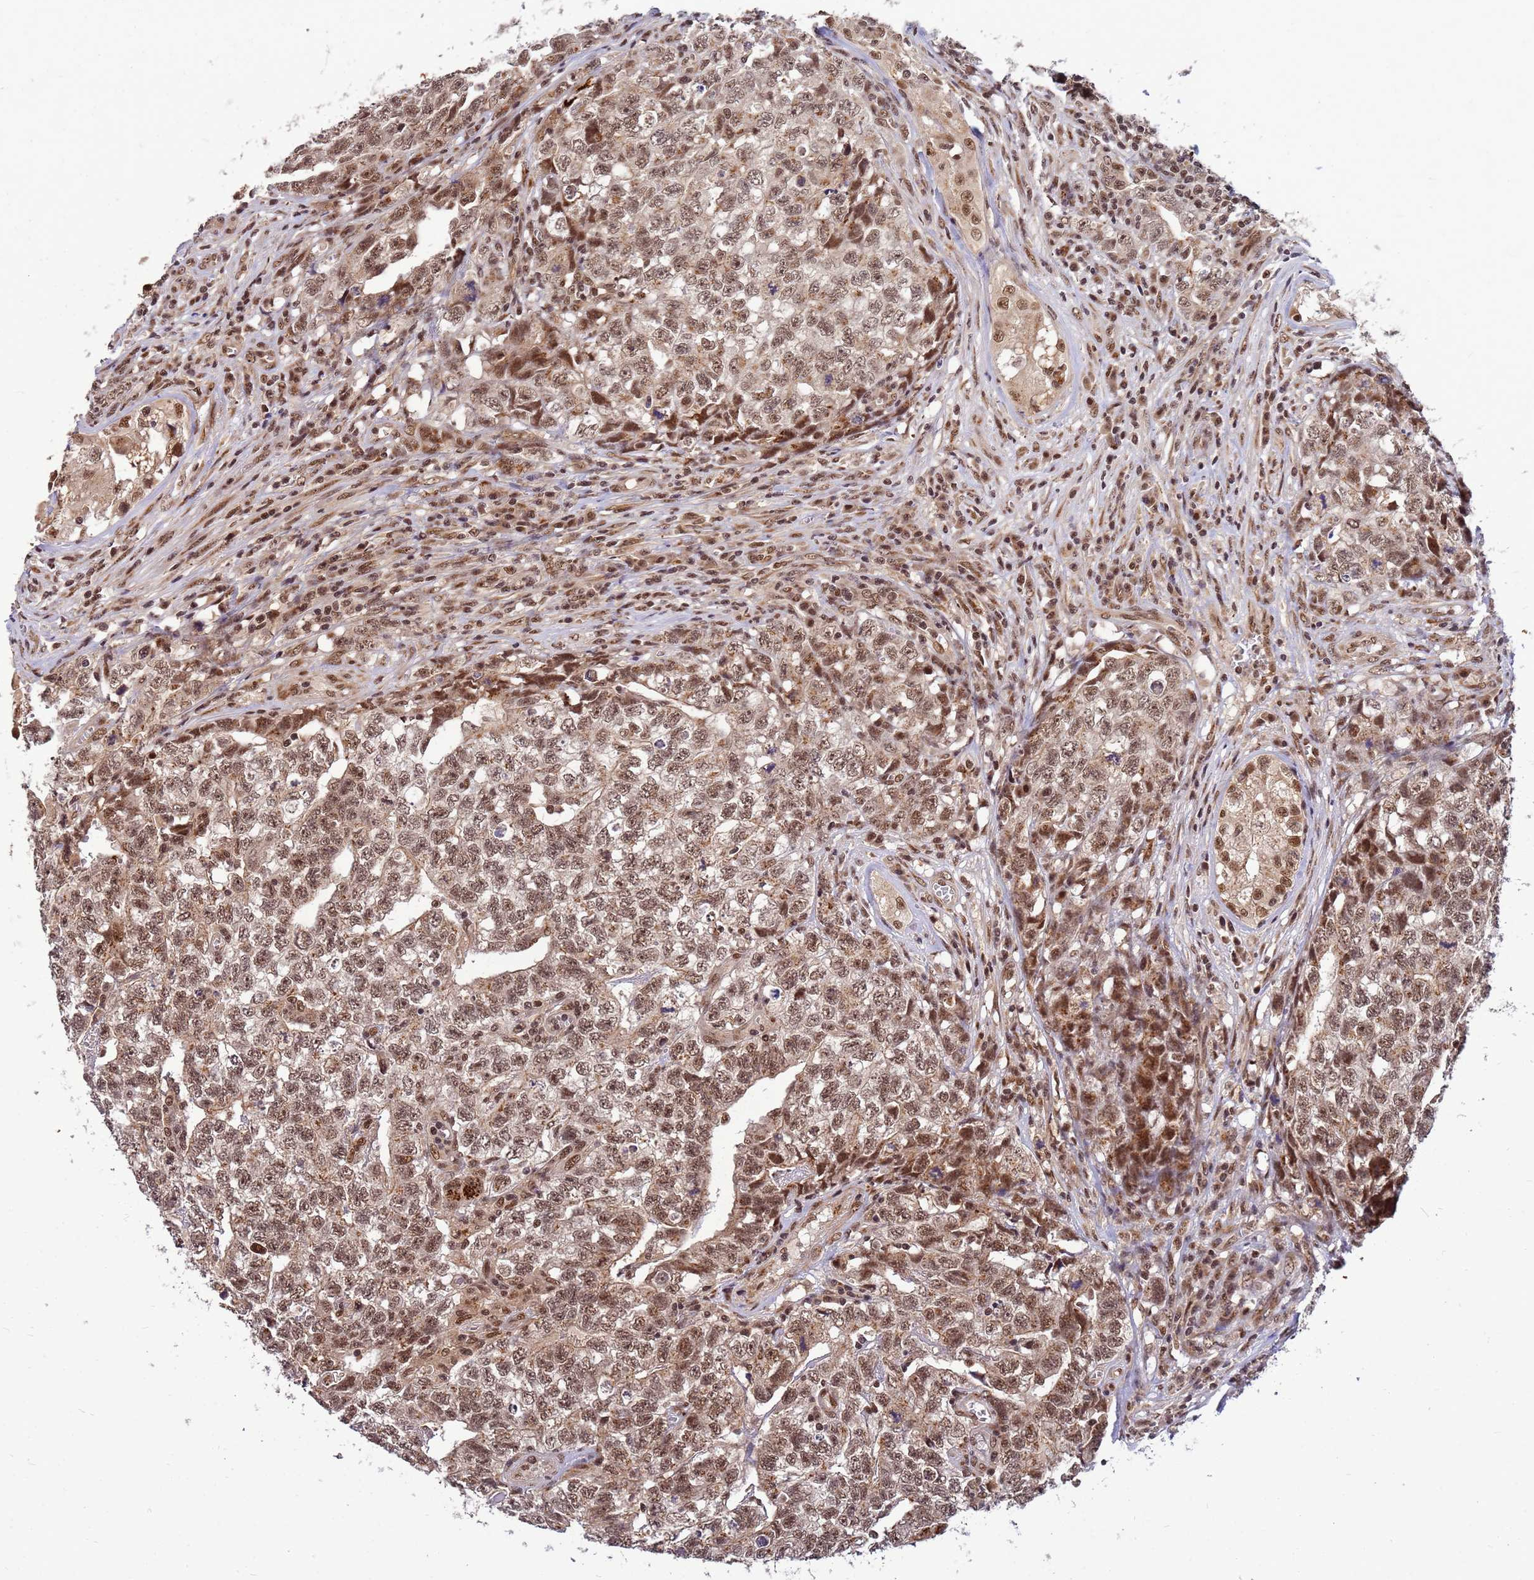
{"staining": {"intensity": "moderate", "quantity": ">75%", "location": "cytoplasmic/membranous,nuclear"}, "tissue": "testis cancer", "cell_type": "Tumor cells", "image_type": "cancer", "snomed": [{"axis": "morphology", "description": "Carcinoma, Embryonal, NOS"}, {"axis": "topography", "description": "Testis"}], "caption": "The image shows staining of embryonal carcinoma (testis), revealing moderate cytoplasmic/membranous and nuclear protein expression (brown color) within tumor cells. (DAB = brown stain, brightfield microscopy at high magnification).", "gene": "NCBP2", "patient": {"sex": "male", "age": 31}}